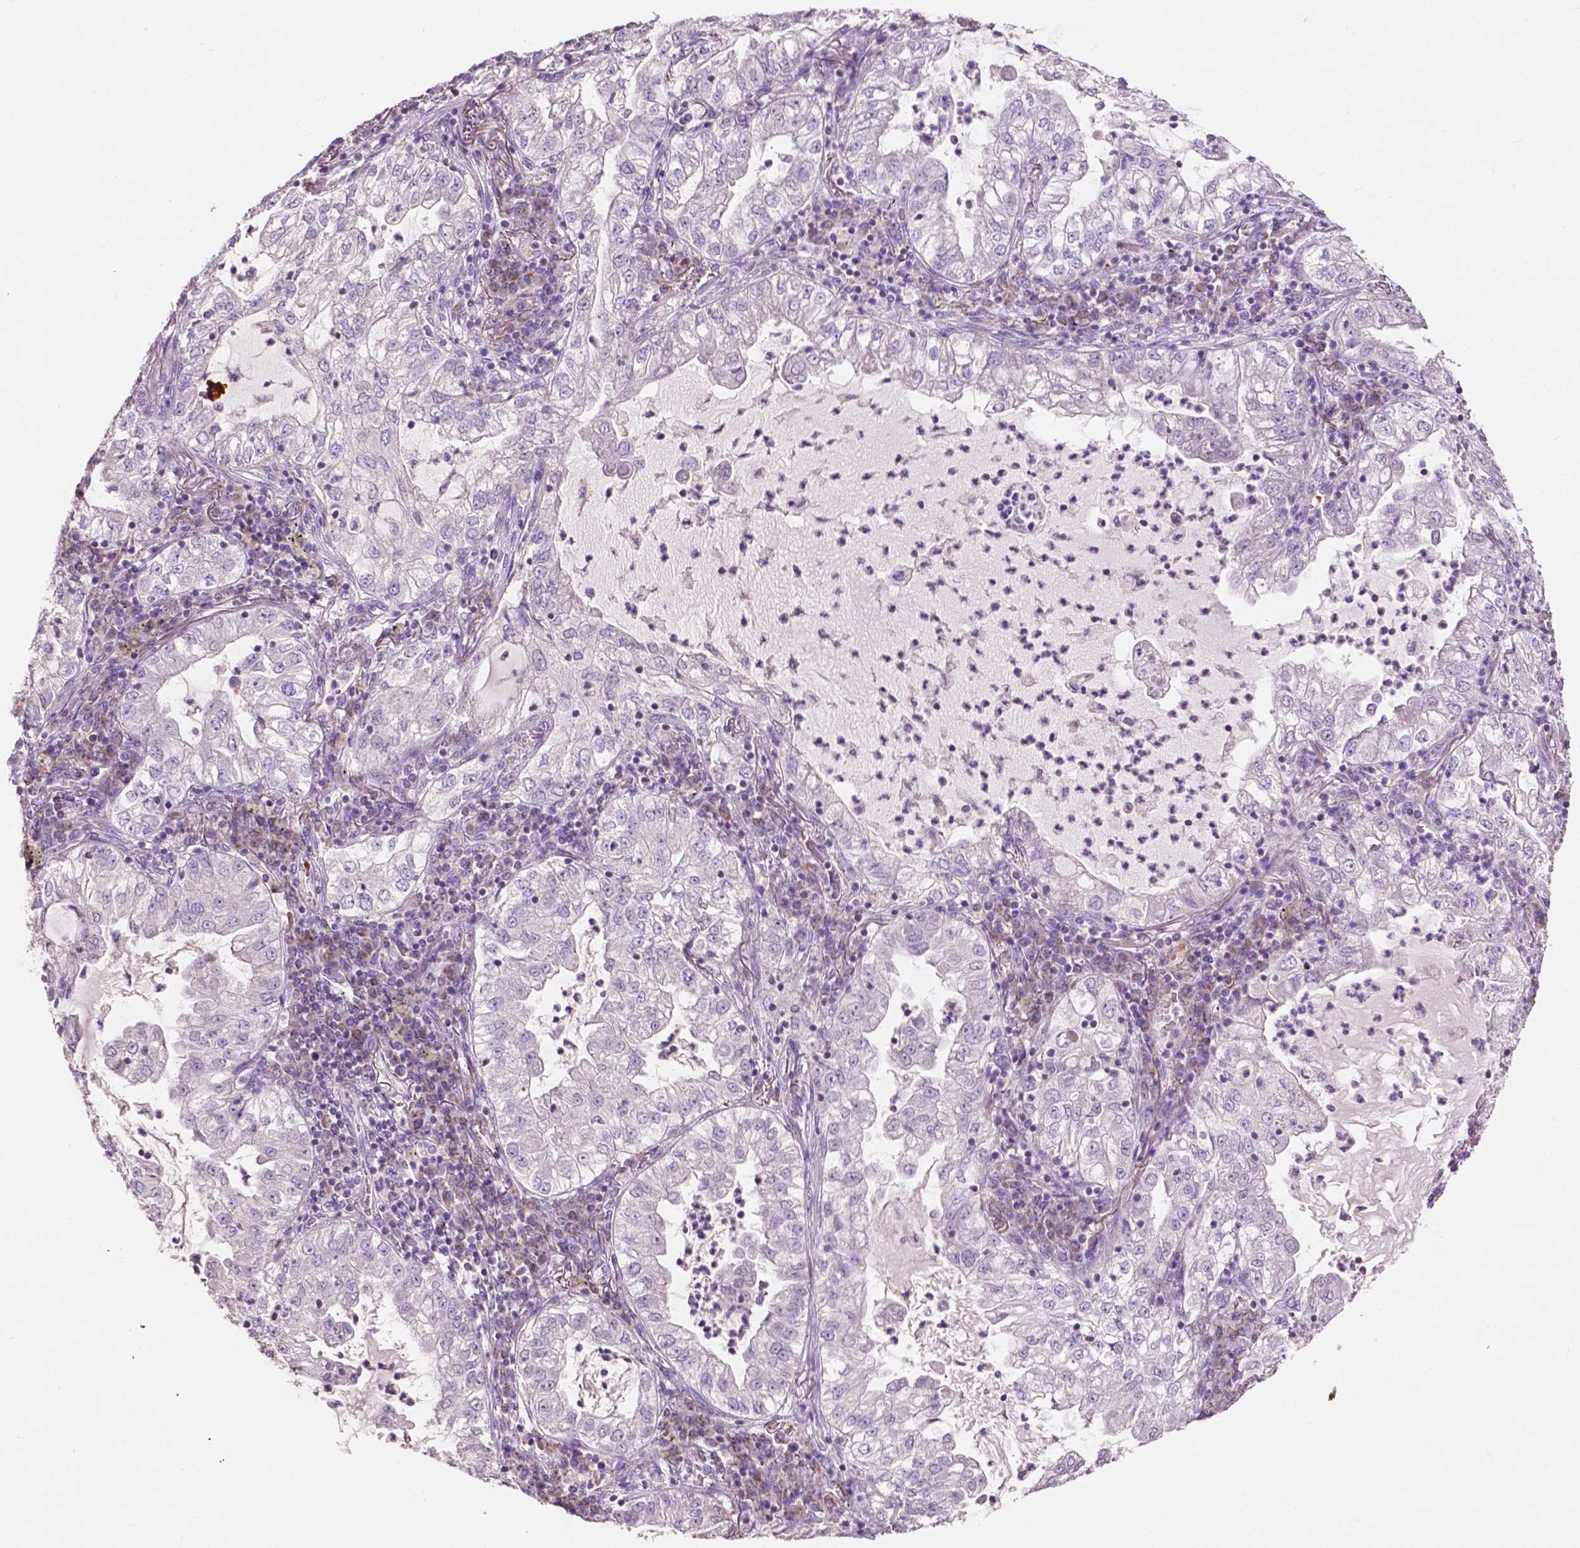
{"staining": {"intensity": "negative", "quantity": "none", "location": "none"}, "tissue": "lung cancer", "cell_type": "Tumor cells", "image_type": "cancer", "snomed": [{"axis": "morphology", "description": "Adenocarcinoma, NOS"}, {"axis": "topography", "description": "Lung"}], "caption": "An image of human lung adenocarcinoma is negative for staining in tumor cells.", "gene": "NDUFS1", "patient": {"sex": "female", "age": 73}}